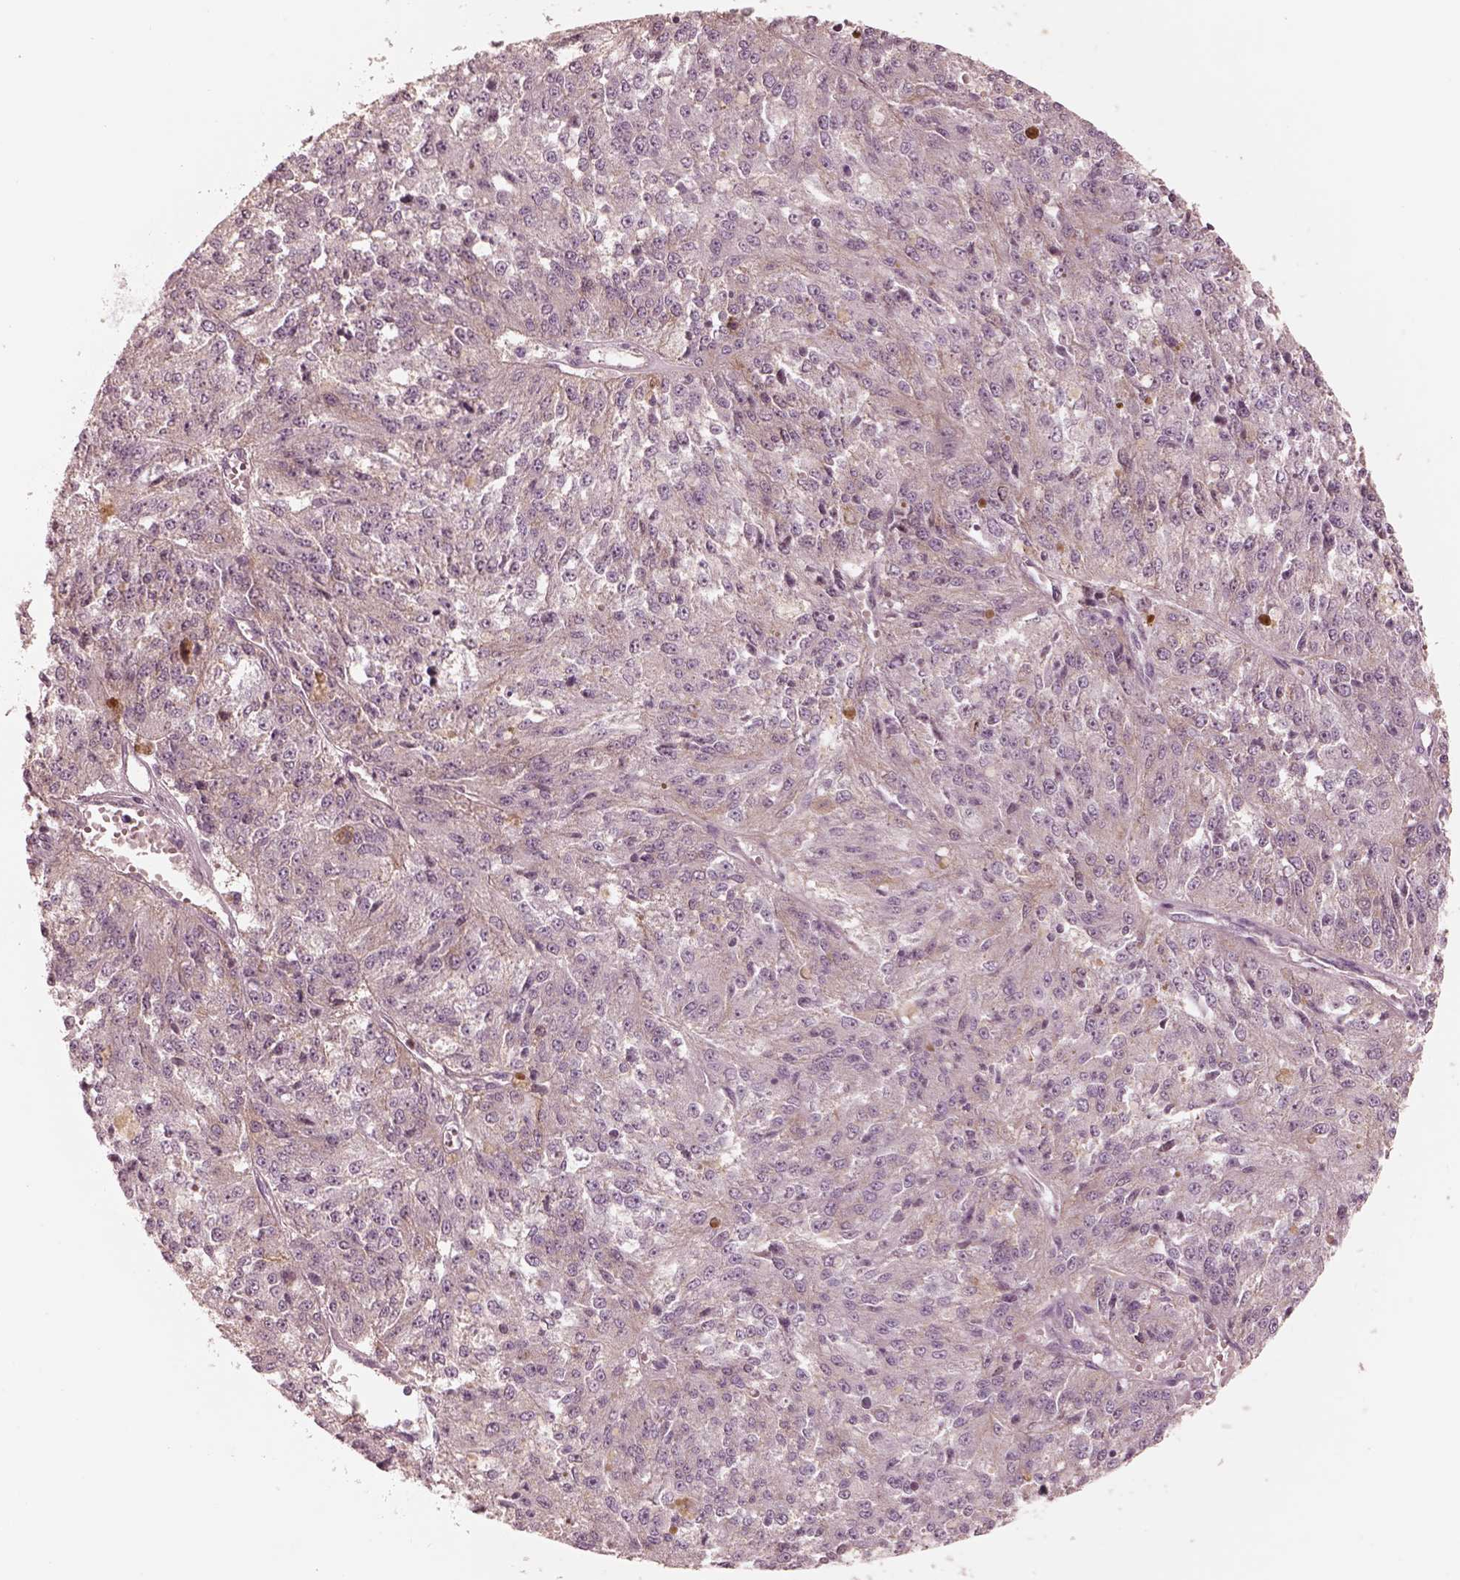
{"staining": {"intensity": "negative", "quantity": "none", "location": "none"}, "tissue": "melanoma", "cell_type": "Tumor cells", "image_type": "cancer", "snomed": [{"axis": "morphology", "description": "Malignant melanoma, Metastatic site"}, {"axis": "topography", "description": "Lymph node"}], "caption": "Immunohistochemistry (IHC) image of neoplastic tissue: melanoma stained with DAB (3,3'-diaminobenzidine) exhibits no significant protein positivity in tumor cells.", "gene": "GPRIN1", "patient": {"sex": "female", "age": 64}}